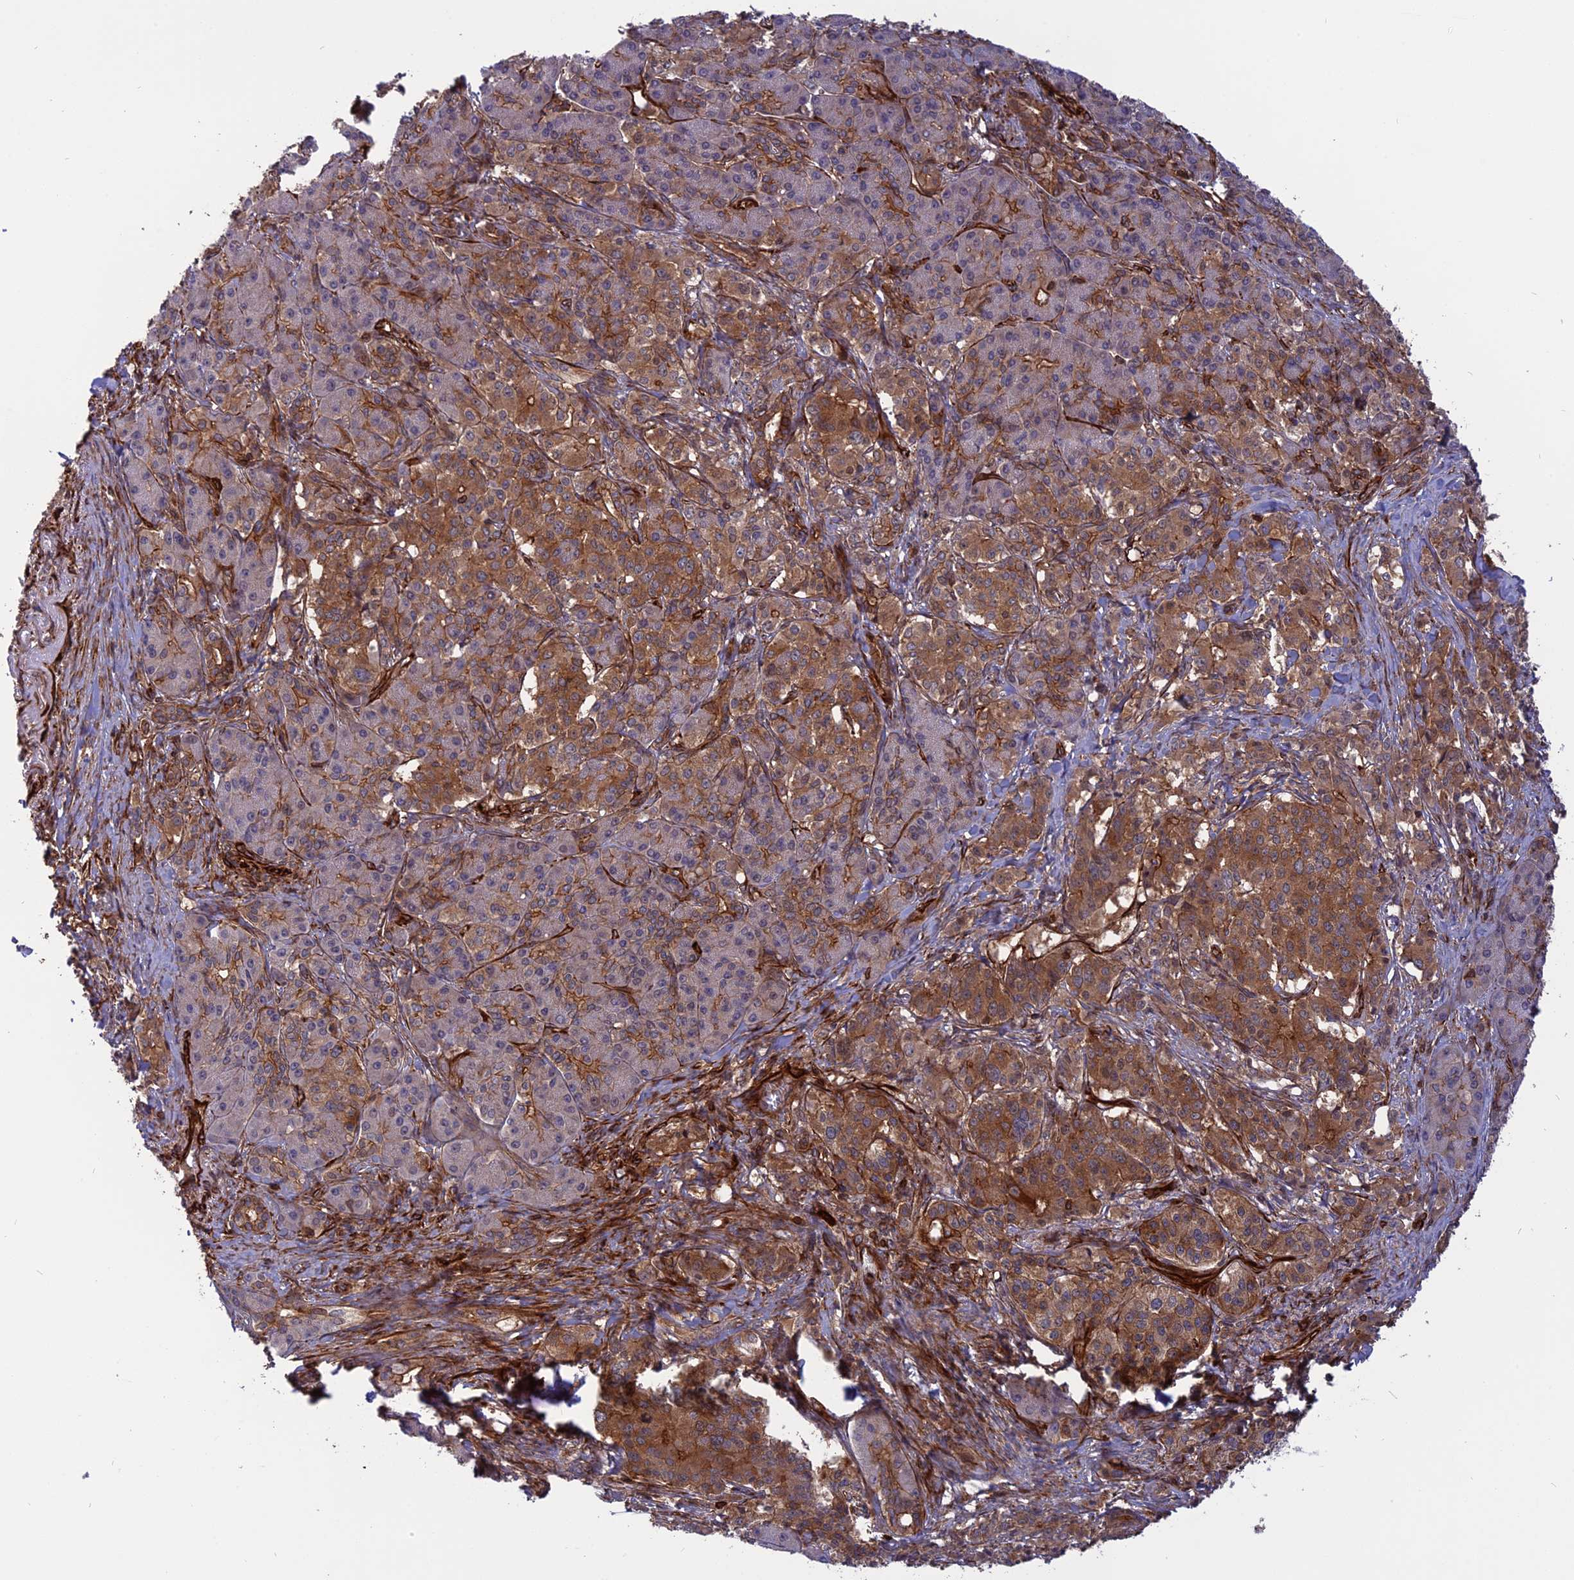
{"staining": {"intensity": "moderate", "quantity": ">75%", "location": "cytoplasmic/membranous"}, "tissue": "pancreatic cancer", "cell_type": "Tumor cells", "image_type": "cancer", "snomed": [{"axis": "morphology", "description": "Adenocarcinoma, NOS"}, {"axis": "topography", "description": "Pancreas"}], "caption": "Protein staining exhibits moderate cytoplasmic/membranous positivity in about >75% of tumor cells in pancreatic adenocarcinoma.", "gene": "PHLDB3", "patient": {"sex": "female", "age": 74}}